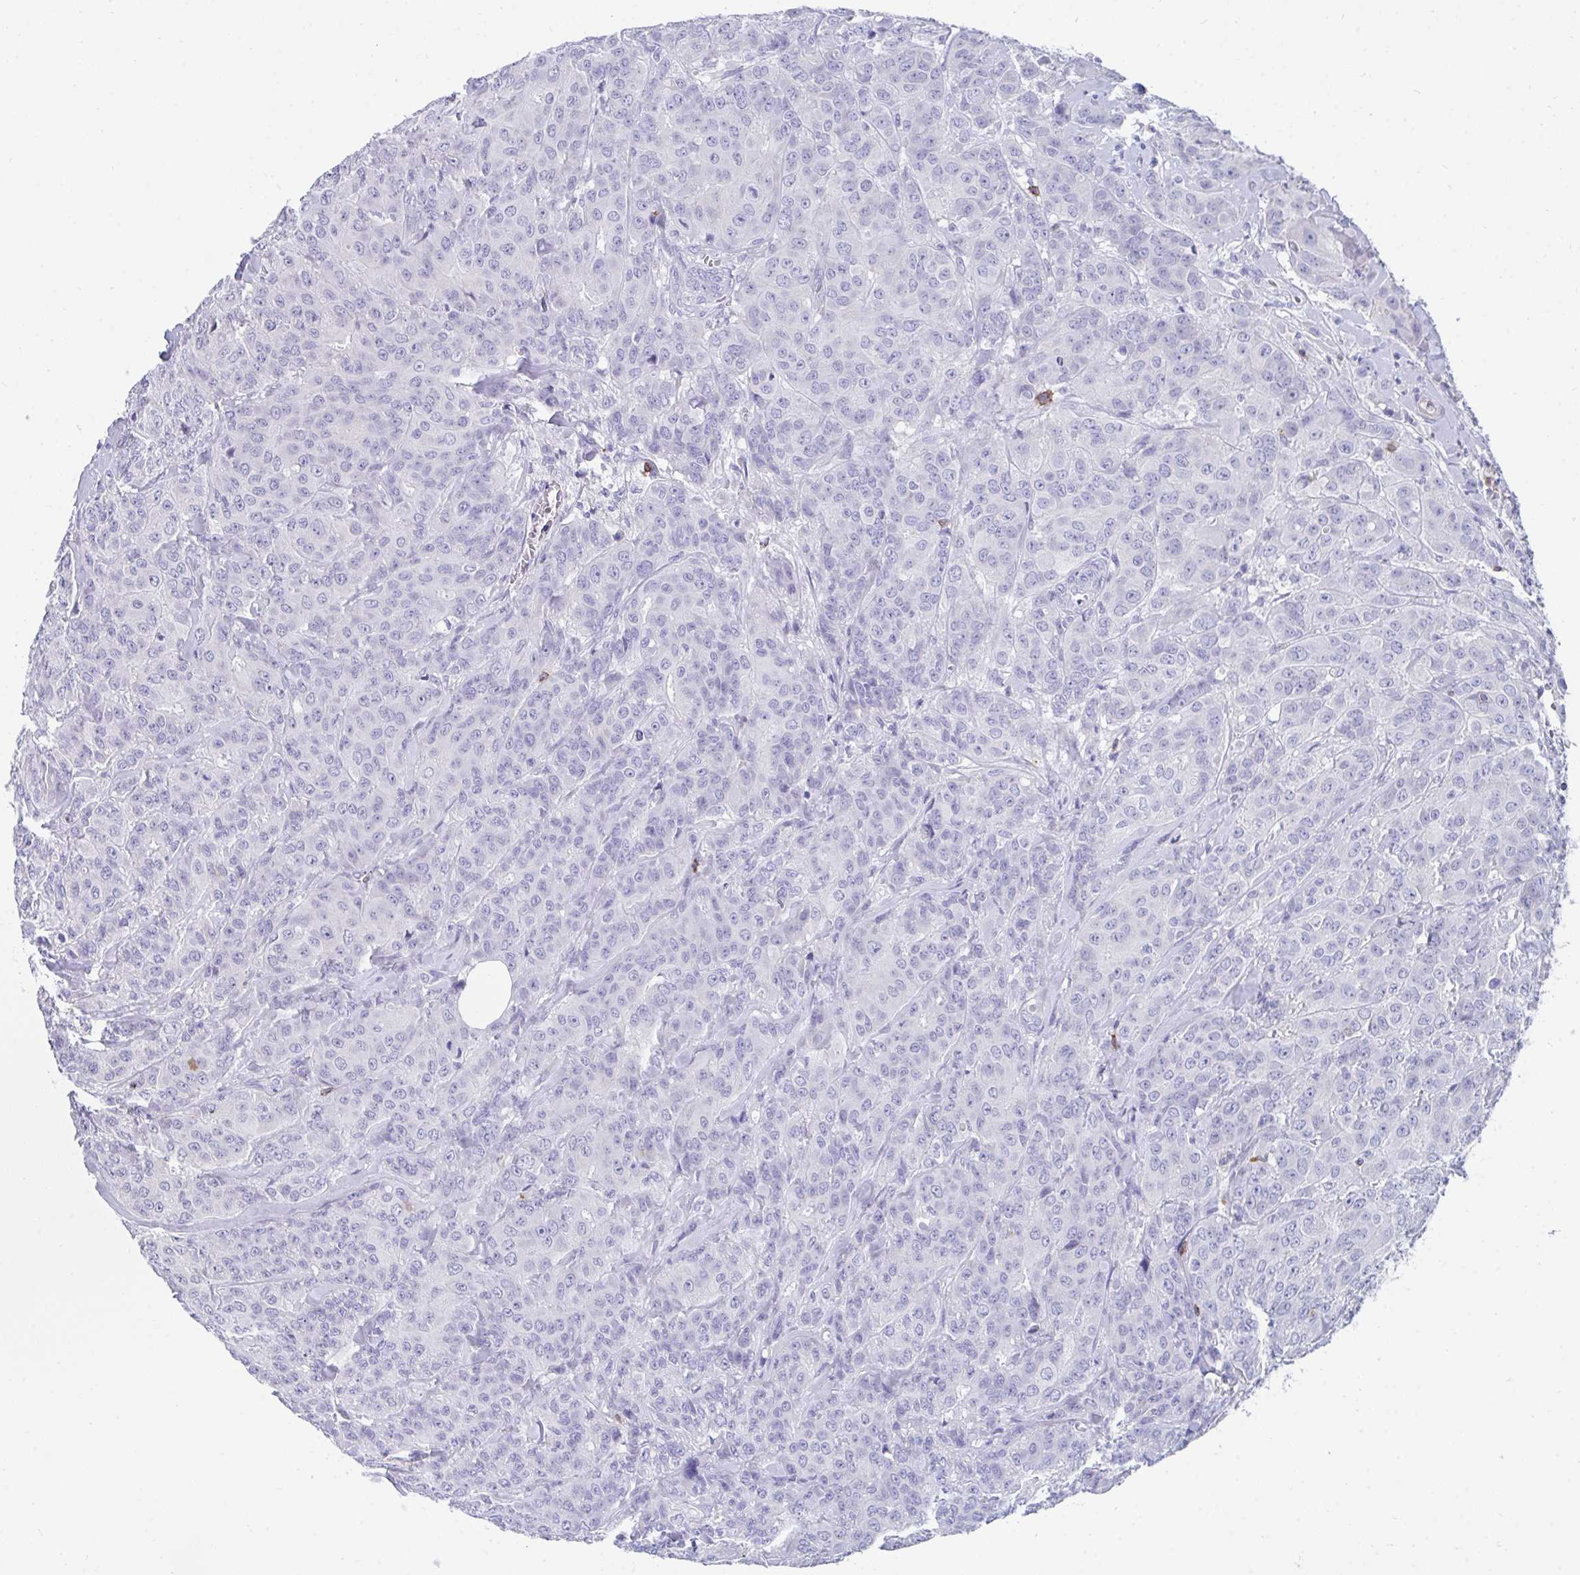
{"staining": {"intensity": "negative", "quantity": "none", "location": "none"}, "tissue": "breast cancer", "cell_type": "Tumor cells", "image_type": "cancer", "snomed": [{"axis": "morphology", "description": "Normal tissue, NOS"}, {"axis": "morphology", "description": "Duct carcinoma"}, {"axis": "topography", "description": "Breast"}], "caption": "Immunohistochemistry (IHC) histopathology image of neoplastic tissue: breast invasive ductal carcinoma stained with DAB (3,3'-diaminobenzidine) displays no significant protein staining in tumor cells.", "gene": "CD7", "patient": {"sex": "female", "age": 43}}